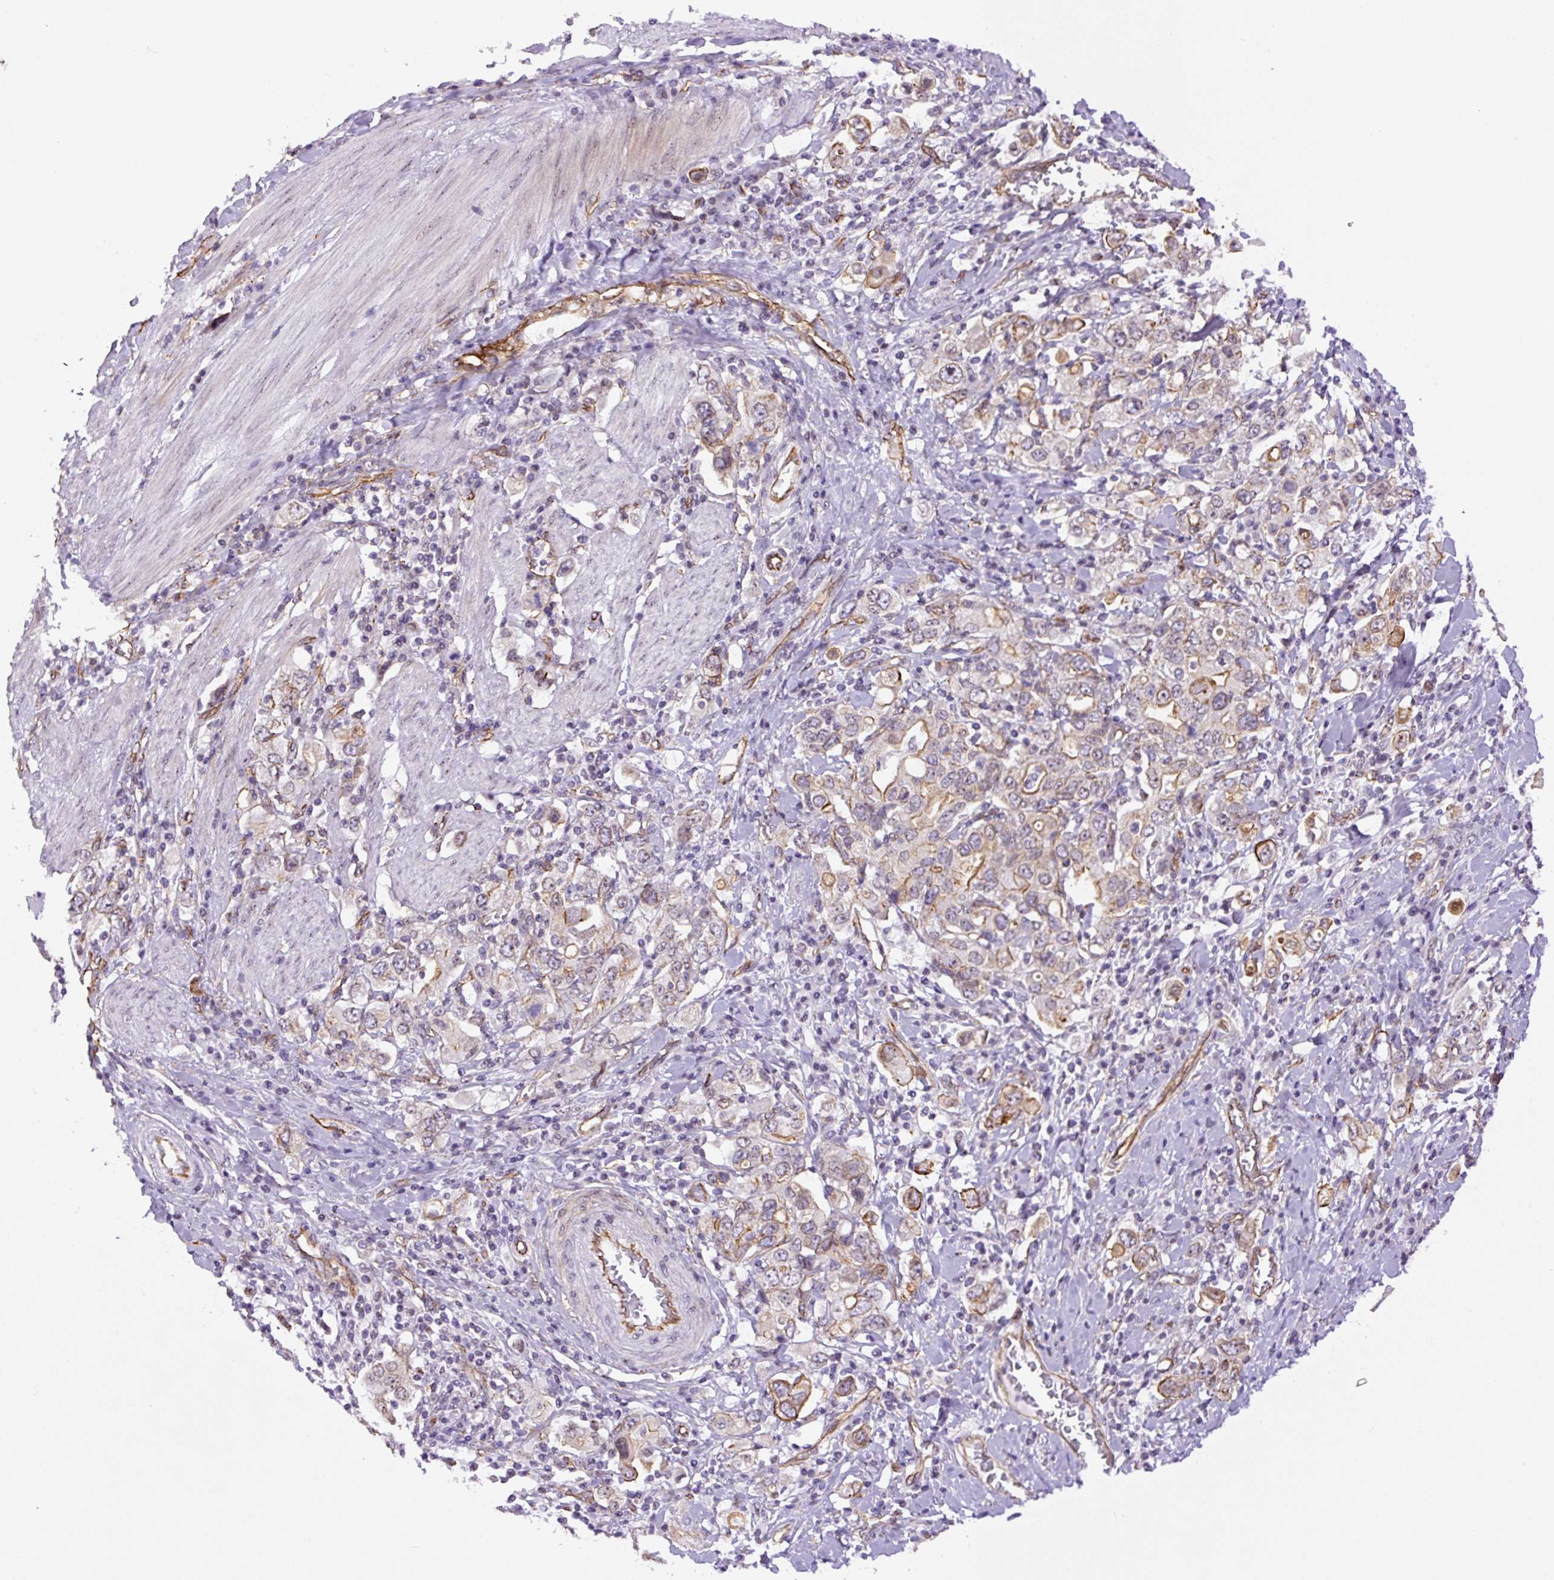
{"staining": {"intensity": "moderate", "quantity": "25%-75%", "location": "cytoplasmic/membranous"}, "tissue": "stomach cancer", "cell_type": "Tumor cells", "image_type": "cancer", "snomed": [{"axis": "morphology", "description": "Adenocarcinoma, NOS"}, {"axis": "topography", "description": "Stomach, upper"}], "caption": "The immunohistochemical stain highlights moderate cytoplasmic/membranous staining in tumor cells of stomach cancer tissue.", "gene": "MYO5C", "patient": {"sex": "male", "age": 62}}